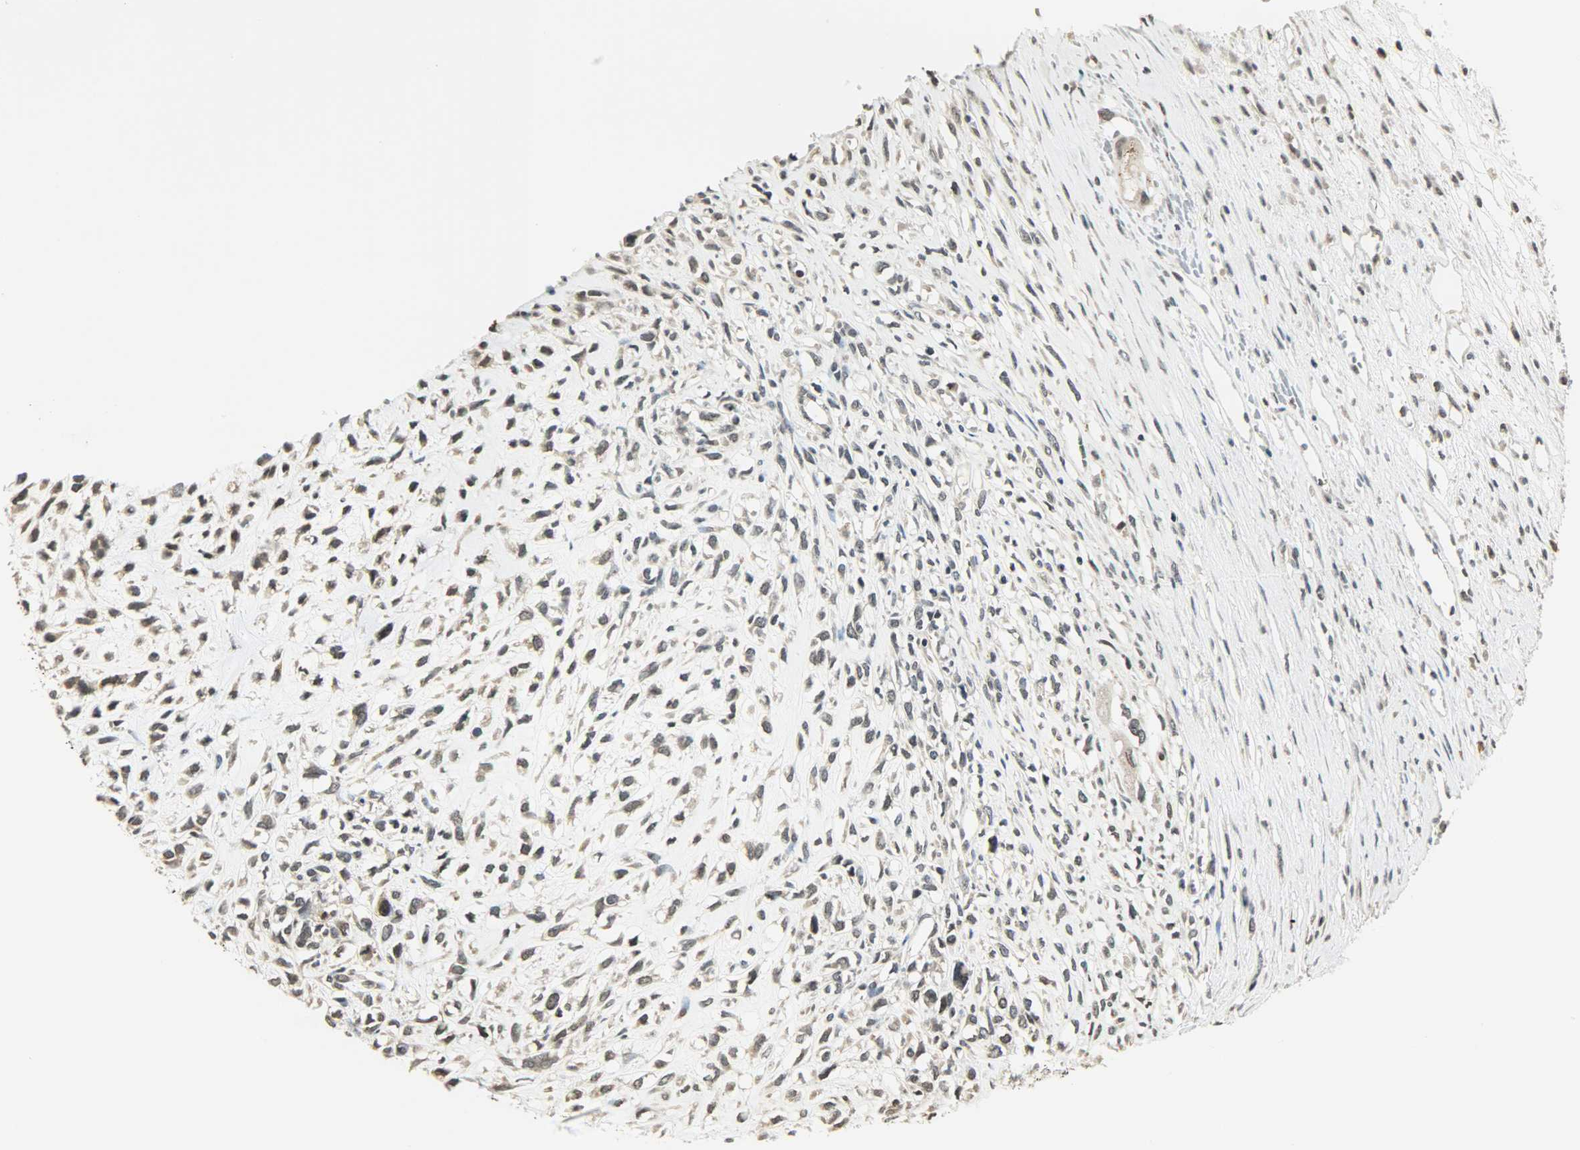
{"staining": {"intensity": "weak", "quantity": "25%-75%", "location": "nuclear"}, "tissue": "head and neck cancer", "cell_type": "Tumor cells", "image_type": "cancer", "snomed": [{"axis": "morphology", "description": "Necrosis, NOS"}, {"axis": "morphology", "description": "Neoplasm, malignant, NOS"}, {"axis": "topography", "description": "Salivary gland"}, {"axis": "topography", "description": "Head-Neck"}], "caption": "A low amount of weak nuclear staining is identified in approximately 25%-75% of tumor cells in malignant neoplasm (head and neck) tissue.", "gene": "SMARCA5", "patient": {"sex": "male", "age": 43}}